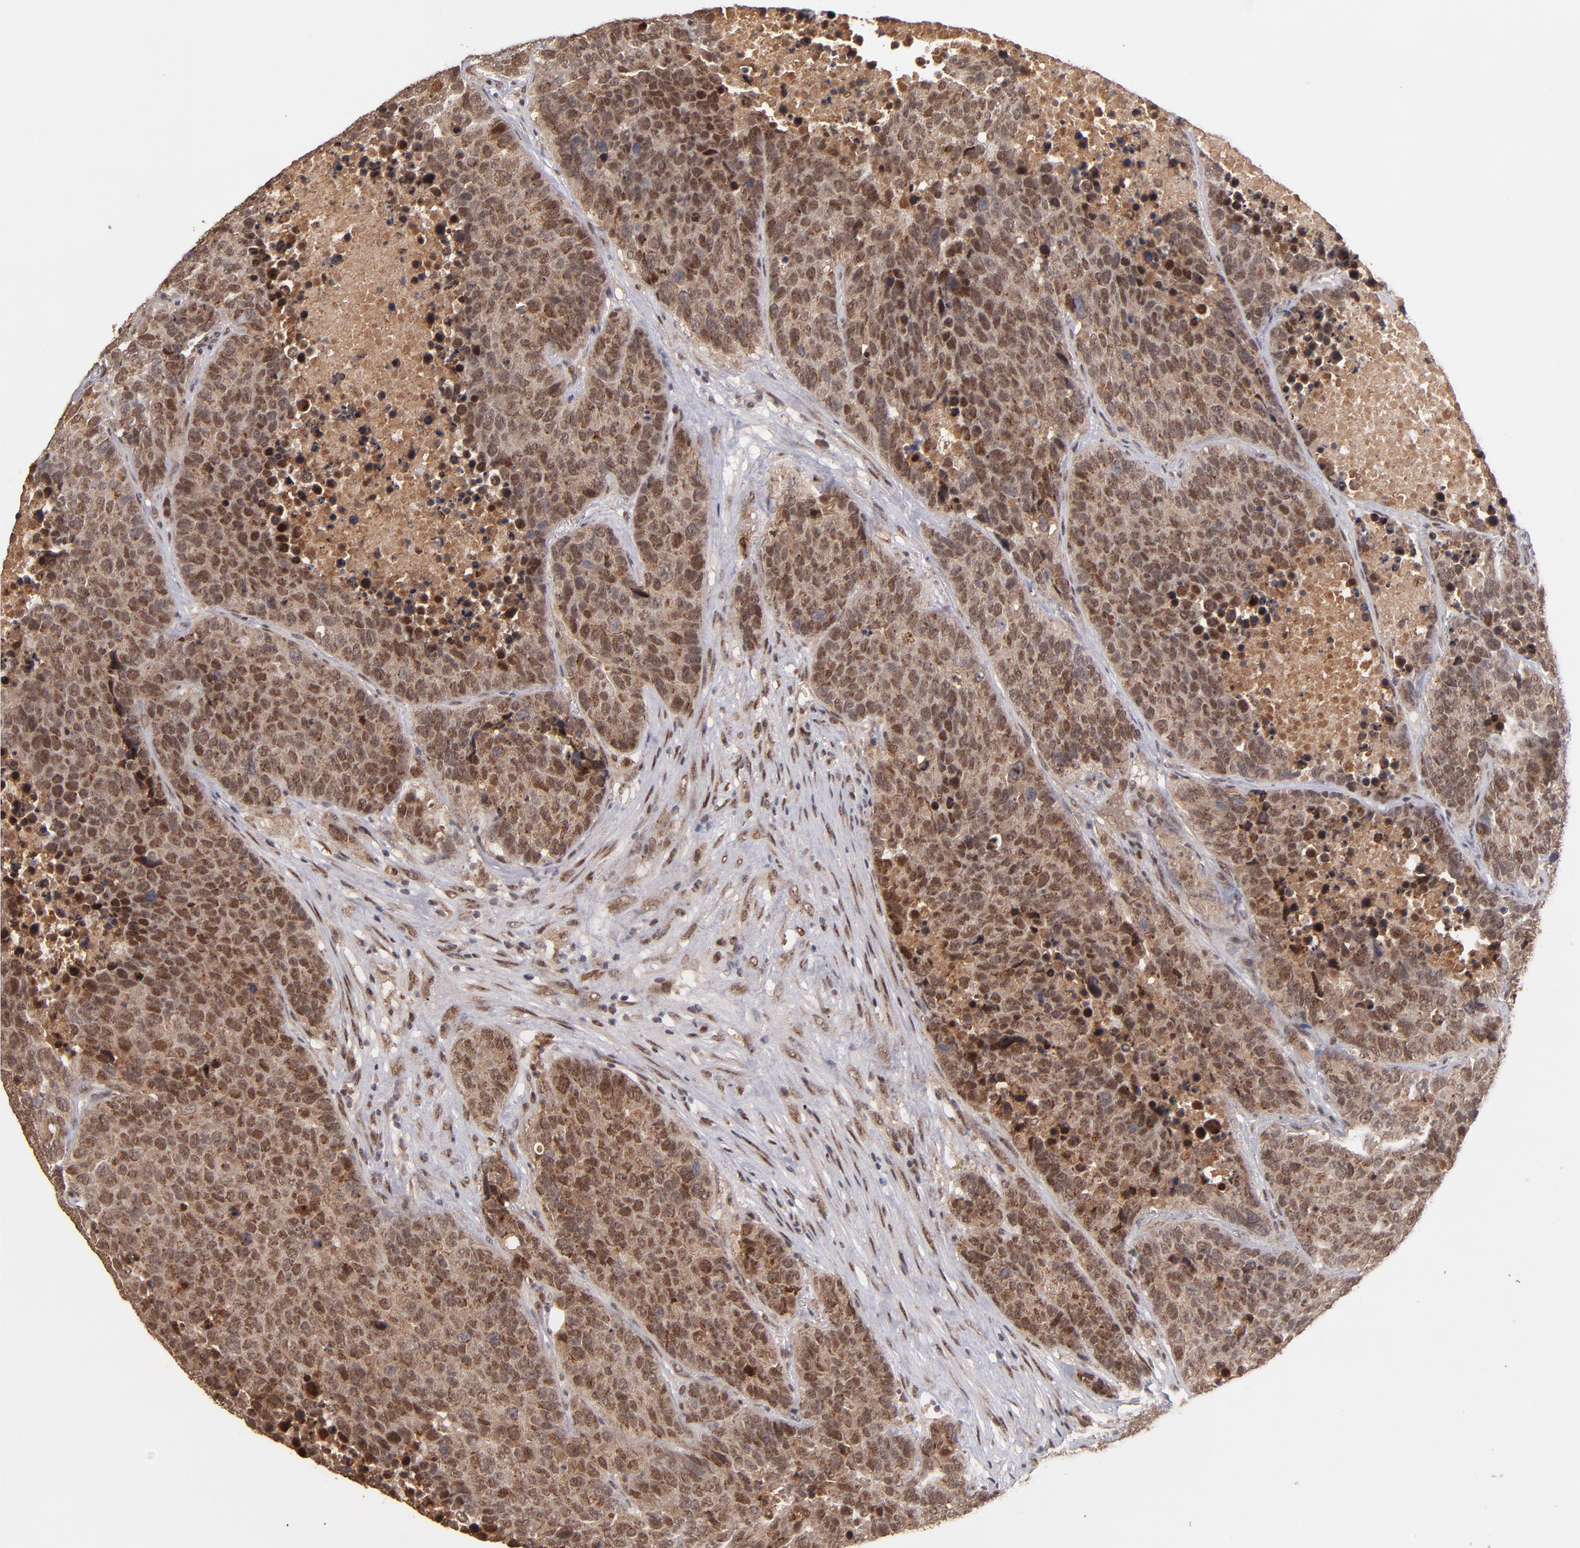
{"staining": {"intensity": "moderate", "quantity": ">75%", "location": "cytoplasmic/membranous,nuclear"}, "tissue": "carcinoid", "cell_type": "Tumor cells", "image_type": "cancer", "snomed": [{"axis": "morphology", "description": "Carcinoid, malignant, NOS"}, {"axis": "topography", "description": "Lung"}], "caption": "Tumor cells display moderate cytoplasmic/membranous and nuclear positivity in about >75% of cells in carcinoid.", "gene": "EAPP", "patient": {"sex": "male", "age": 60}}